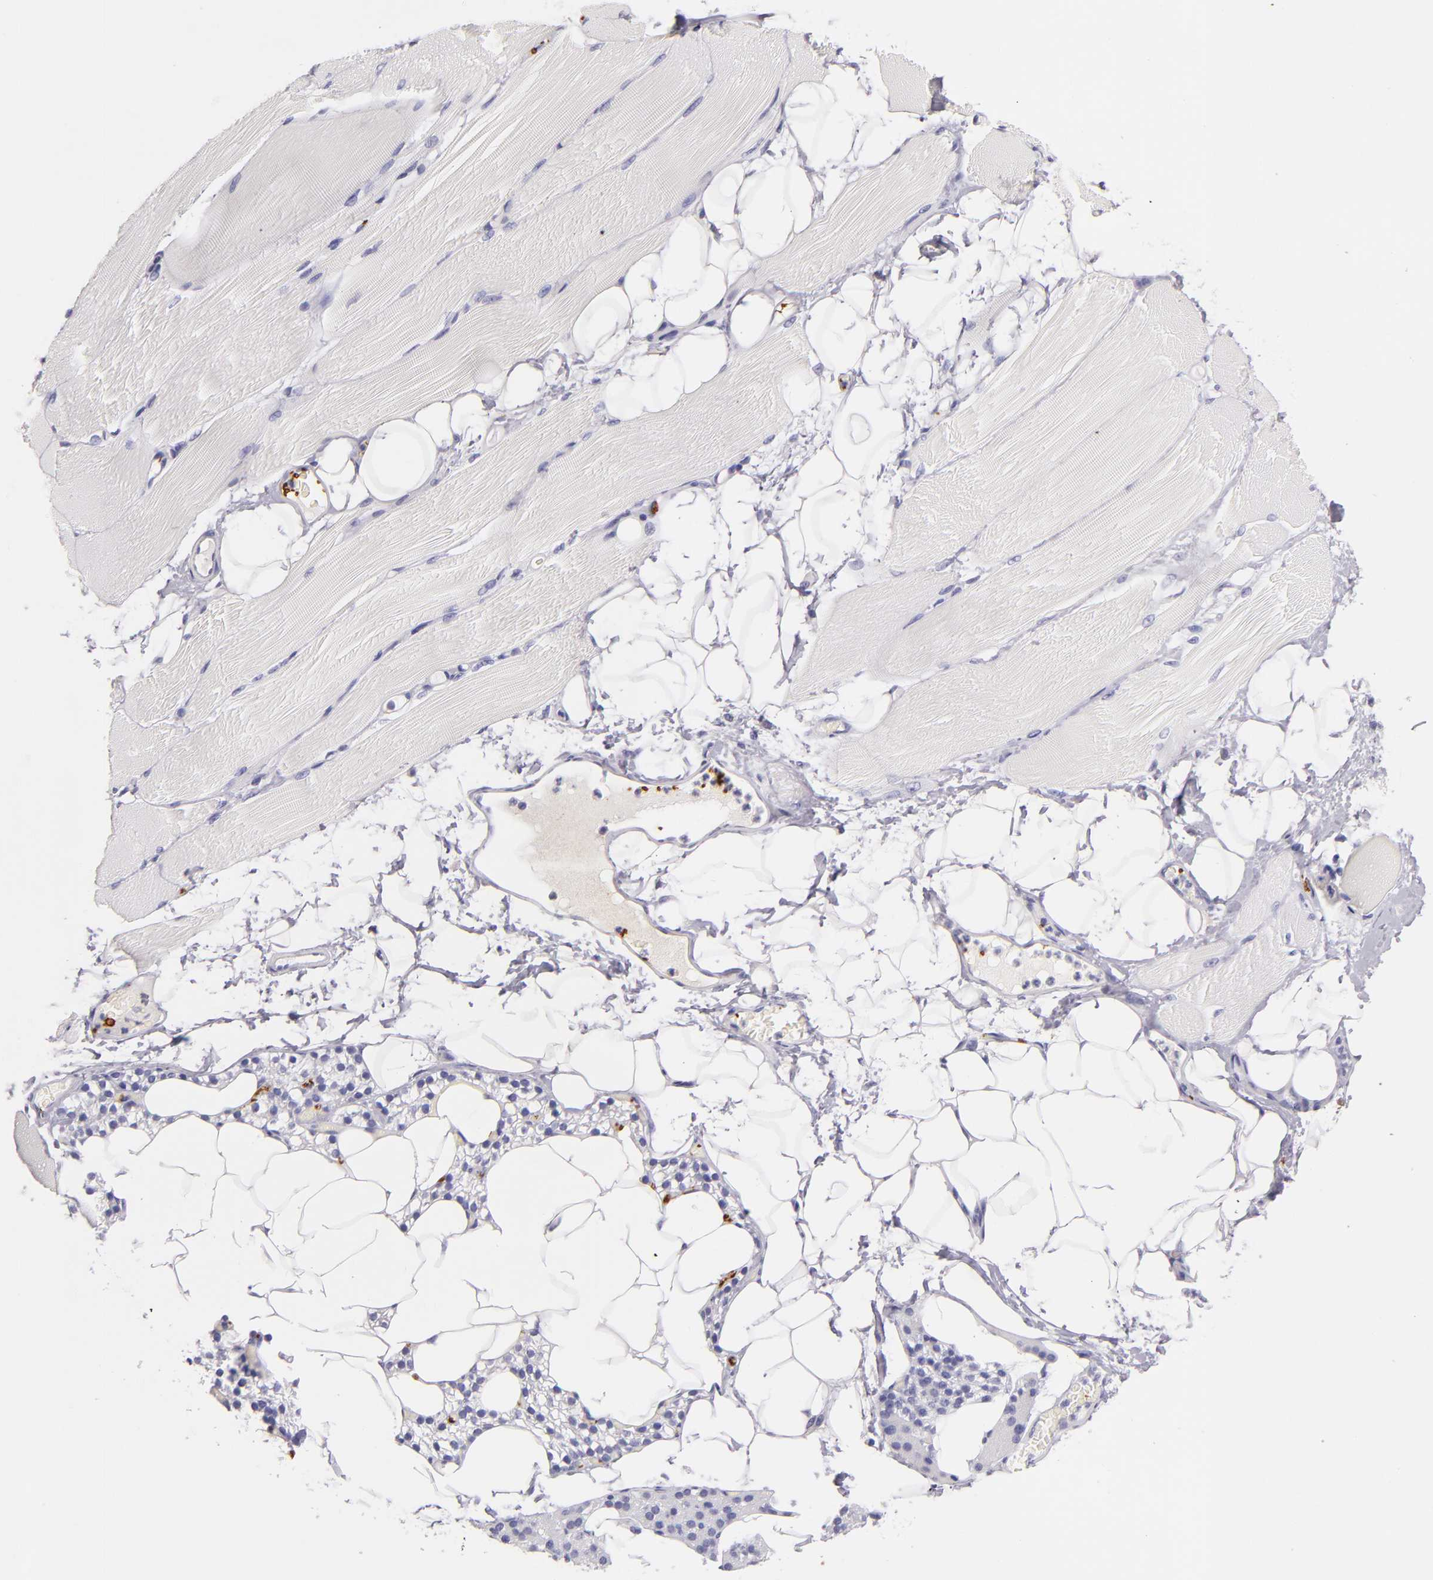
{"staining": {"intensity": "negative", "quantity": "none", "location": "none"}, "tissue": "skeletal muscle", "cell_type": "Myocytes", "image_type": "normal", "snomed": [{"axis": "morphology", "description": "Normal tissue, NOS"}, {"axis": "topography", "description": "Skeletal muscle"}, {"axis": "topography", "description": "Parathyroid gland"}], "caption": "IHC micrograph of unremarkable skeletal muscle stained for a protein (brown), which exhibits no positivity in myocytes. The staining was performed using DAB (3,3'-diaminobenzidine) to visualize the protein expression in brown, while the nuclei were stained in blue with hematoxylin (Magnification: 20x).", "gene": "GP1BA", "patient": {"sex": "female", "age": 37}}